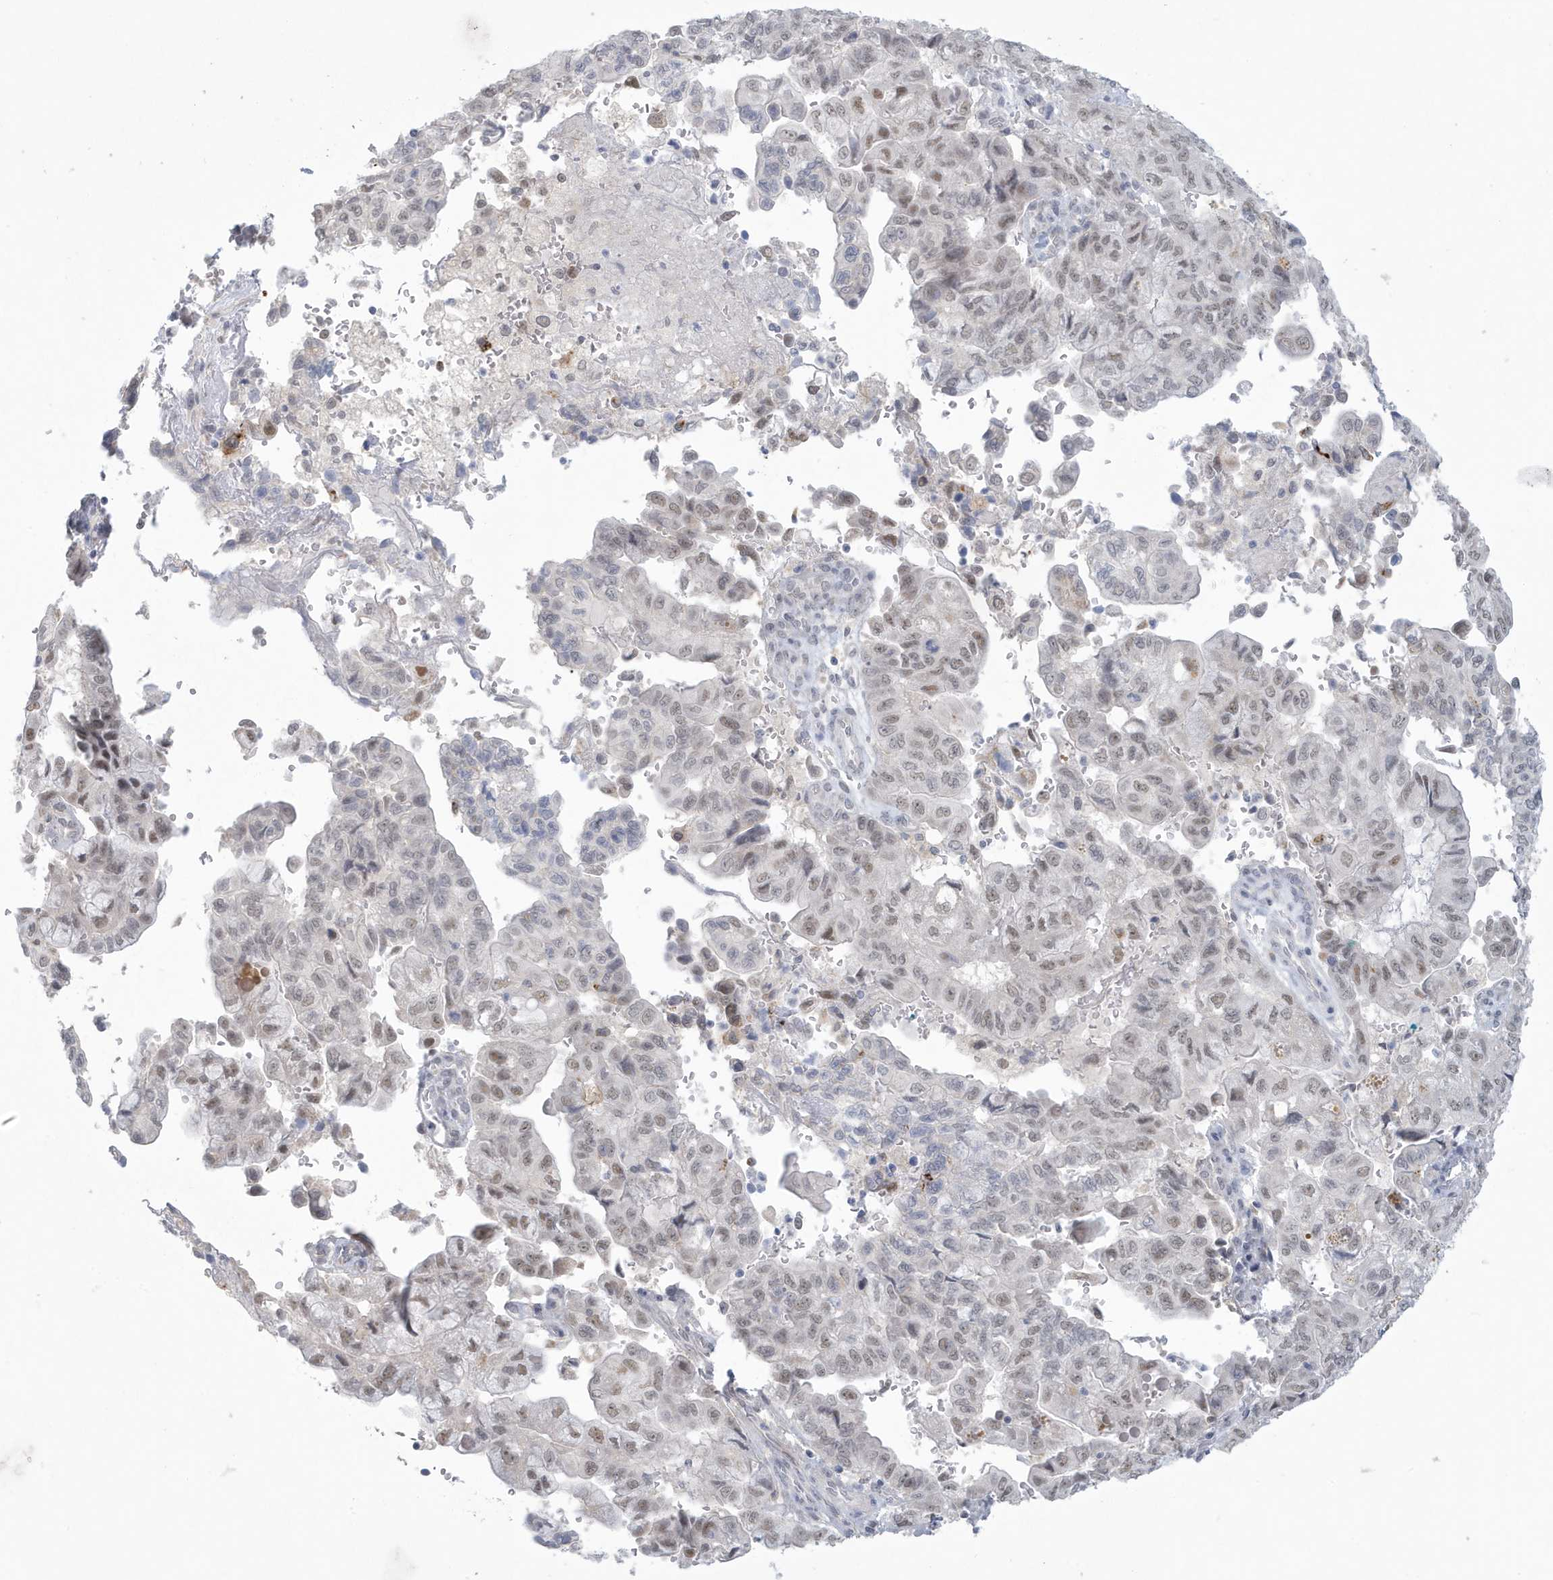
{"staining": {"intensity": "weak", "quantity": "25%-75%", "location": "nuclear"}, "tissue": "pancreatic cancer", "cell_type": "Tumor cells", "image_type": "cancer", "snomed": [{"axis": "morphology", "description": "Adenocarcinoma, NOS"}, {"axis": "topography", "description": "Pancreas"}], "caption": "Pancreatic cancer (adenocarcinoma) stained with a brown dye reveals weak nuclear positive expression in approximately 25%-75% of tumor cells.", "gene": "HERC6", "patient": {"sex": "male", "age": 51}}